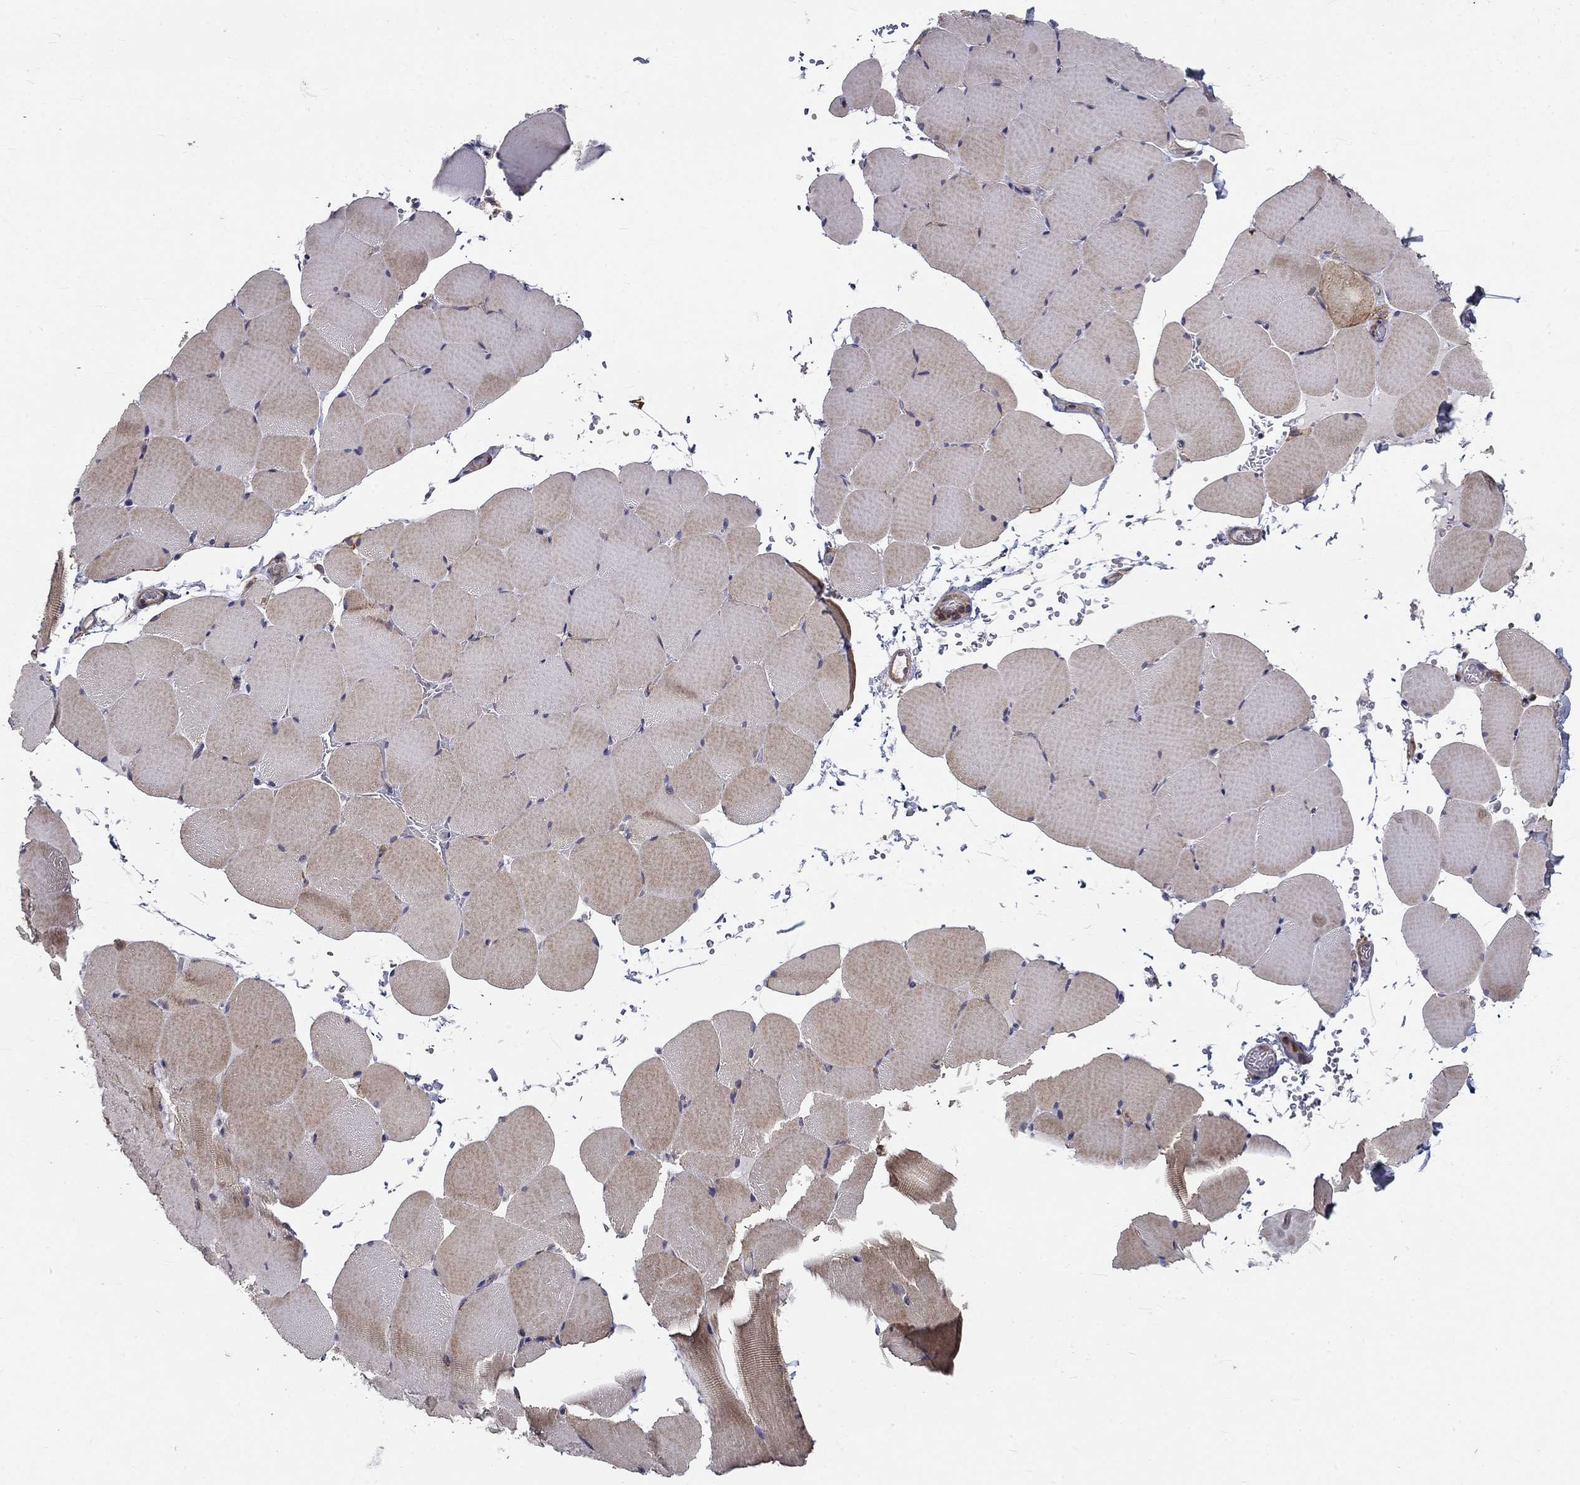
{"staining": {"intensity": "weak", "quantity": "<25%", "location": "cytoplasmic/membranous"}, "tissue": "skeletal muscle", "cell_type": "Myocytes", "image_type": "normal", "snomed": [{"axis": "morphology", "description": "Normal tissue, NOS"}, {"axis": "topography", "description": "Skeletal muscle"}], "caption": "A histopathology image of skeletal muscle stained for a protein shows no brown staining in myocytes. (DAB immunohistochemistry, high magnification).", "gene": "ALDH4A1", "patient": {"sex": "female", "age": 37}}